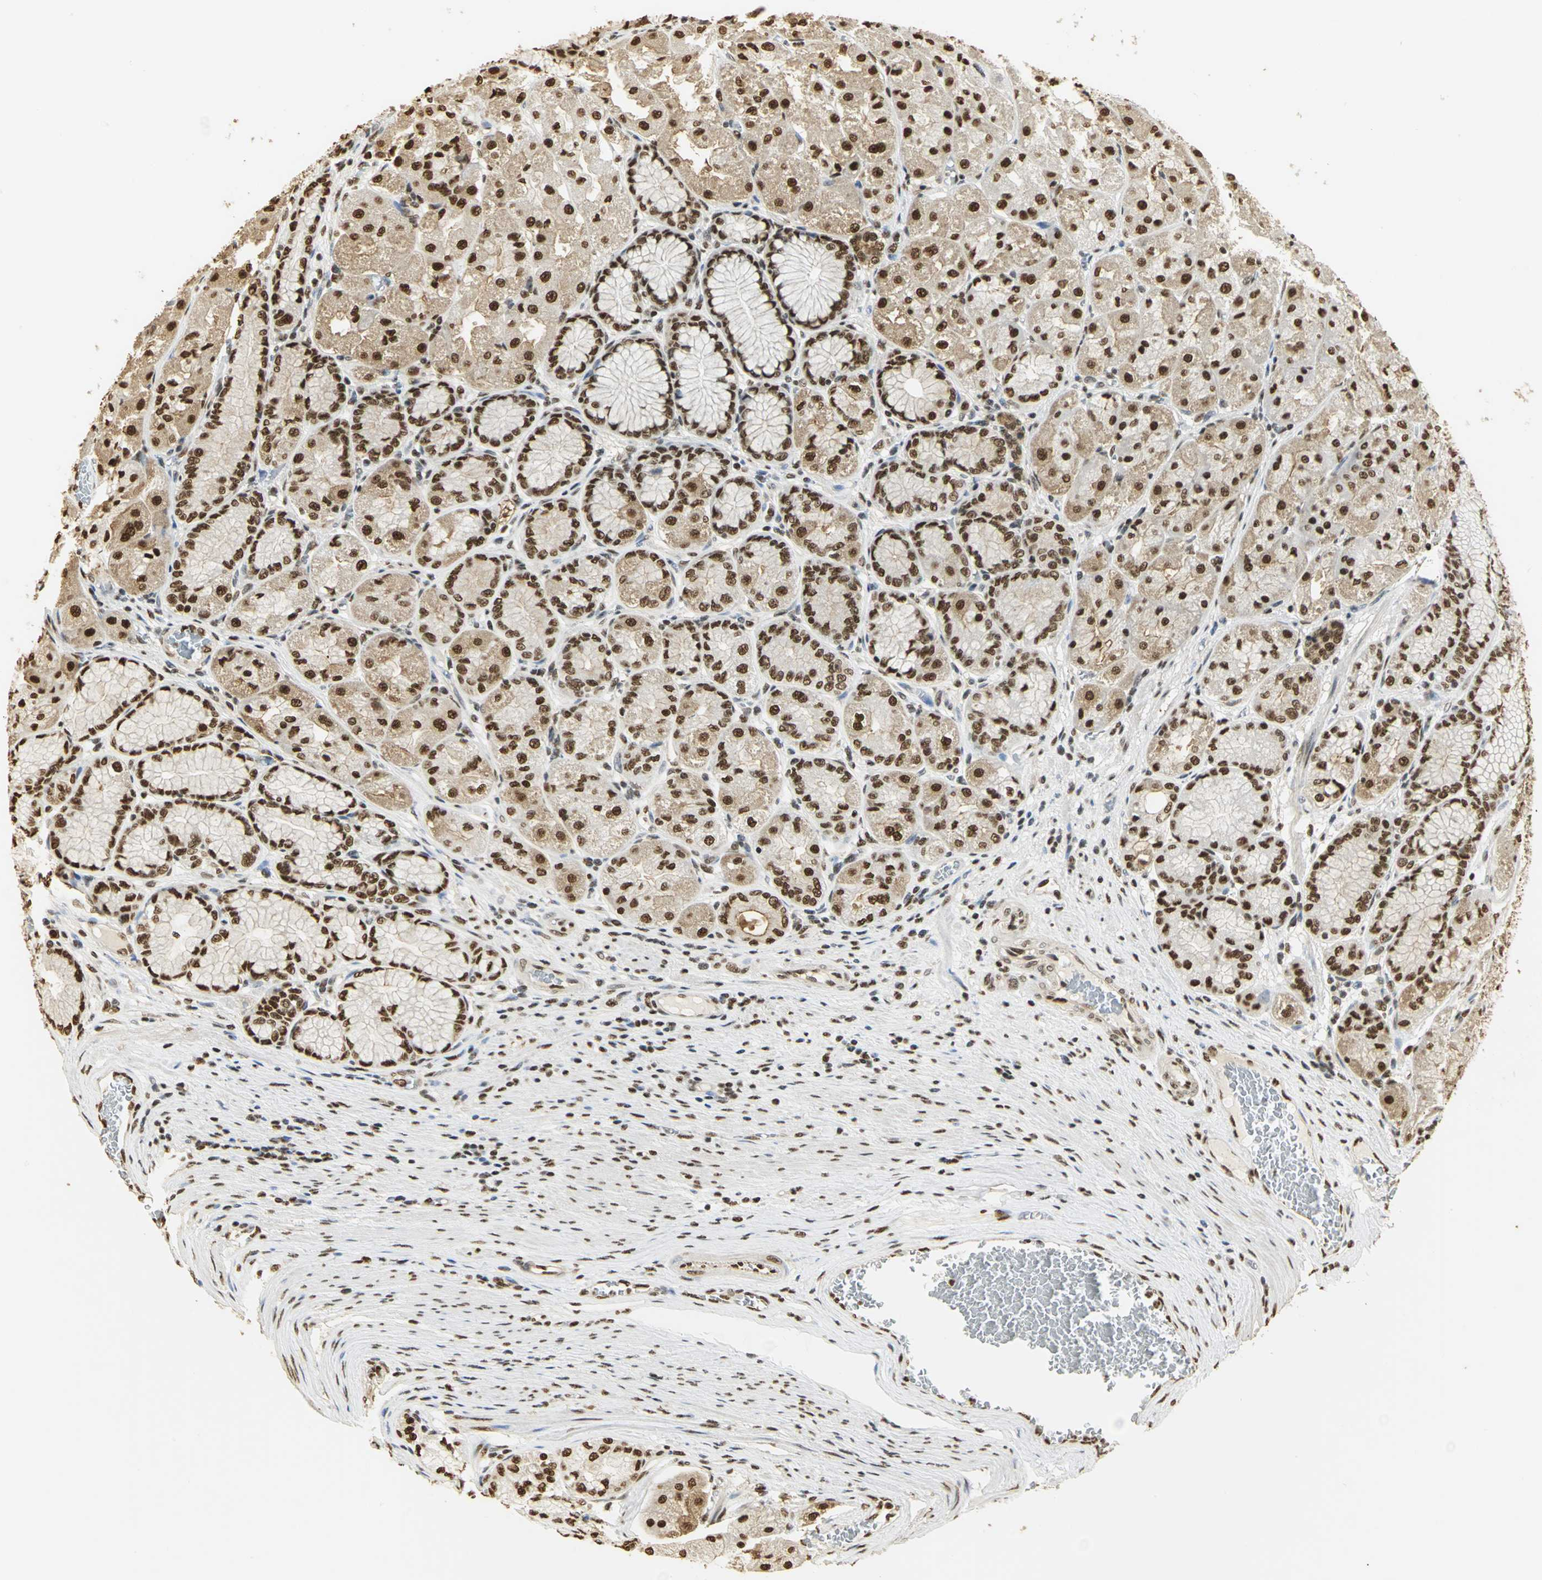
{"staining": {"intensity": "strong", "quantity": ">75%", "location": "cytoplasmic/membranous,nuclear"}, "tissue": "stomach", "cell_type": "Glandular cells", "image_type": "normal", "snomed": [{"axis": "morphology", "description": "Normal tissue, NOS"}, {"axis": "morphology", "description": "Adenocarcinoma, NOS"}, {"axis": "topography", "description": "Stomach"}, {"axis": "topography", "description": "Stomach, lower"}], "caption": "Glandular cells exhibit strong cytoplasmic/membranous,nuclear positivity in approximately >75% of cells in benign stomach.", "gene": "SET", "patient": {"sex": "female", "age": 65}}